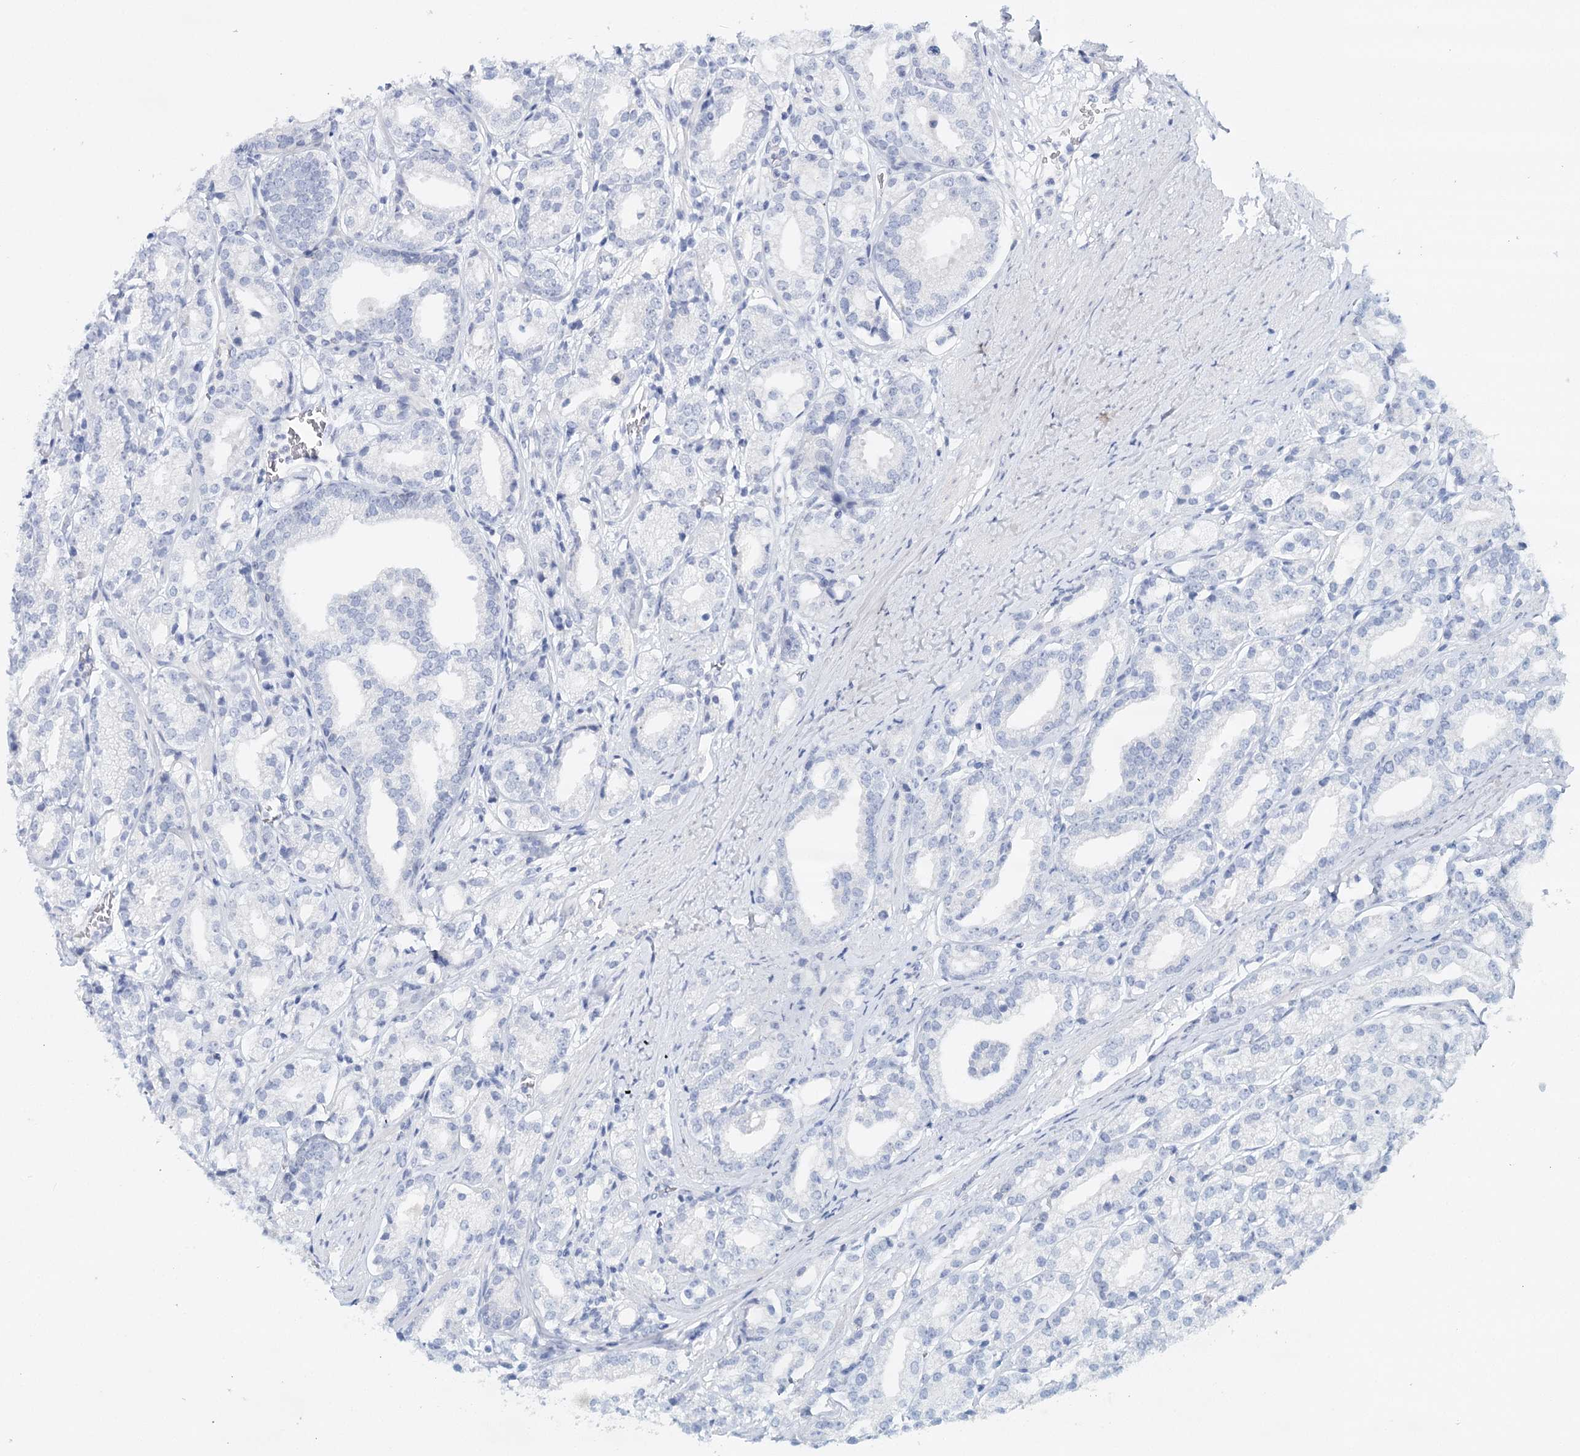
{"staining": {"intensity": "negative", "quantity": "none", "location": "none"}, "tissue": "prostate cancer", "cell_type": "Tumor cells", "image_type": "cancer", "snomed": [{"axis": "morphology", "description": "Adenocarcinoma, High grade"}, {"axis": "topography", "description": "Prostate"}], "caption": "A histopathology image of prostate cancer (adenocarcinoma (high-grade)) stained for a protein displays no brown staining in tumor cells.", "gene": "HSPA4L", "patient": {"sex": "male", "age": 69}}